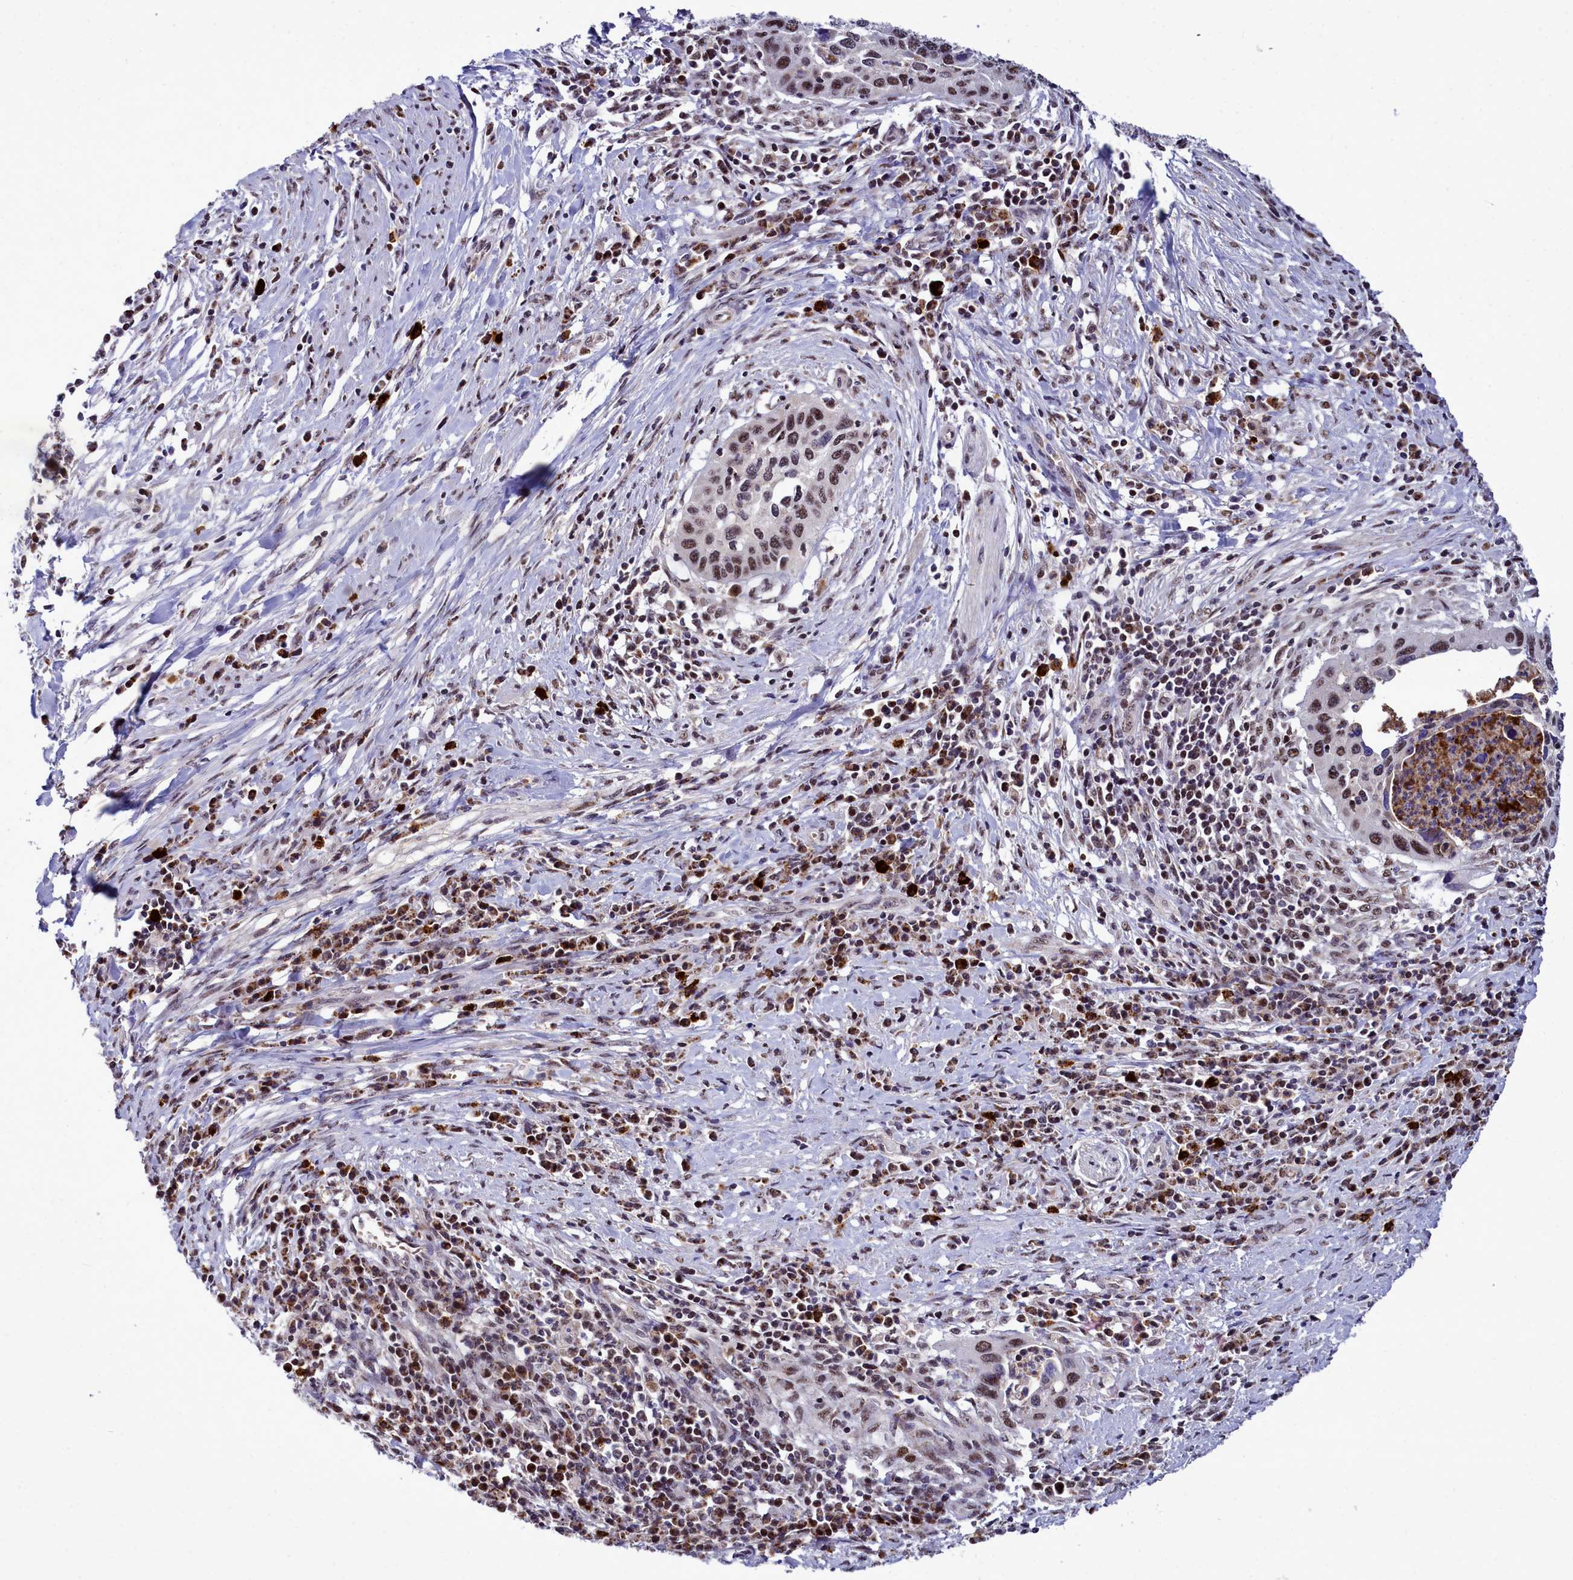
{"staining": {"intensity": "moderate", "quantity": ">75%", "location": "nuclear"}, "tissue": "cervical cancer", "cell_type": "Tumor cells", "image_type": "cancer", "snomed": [{"axis": "morphology", "description": "Squamous cell carcinoma, NOS"}, {"axis": "topography", "description": "Cervix"}], "caption": "Squamous cell carcinoma (cervical) was stained to show a protein in brown. There is medium levels of moderate nuclear positivity in approximately >75% of tumor cells. The protein of interest is stained brown, and the nuclei are stained in blue (DAB IHC with brightfield microscopy, high magnification).", "gene": "POM121L2", "patient": {"sex": "female", "age": 38}}